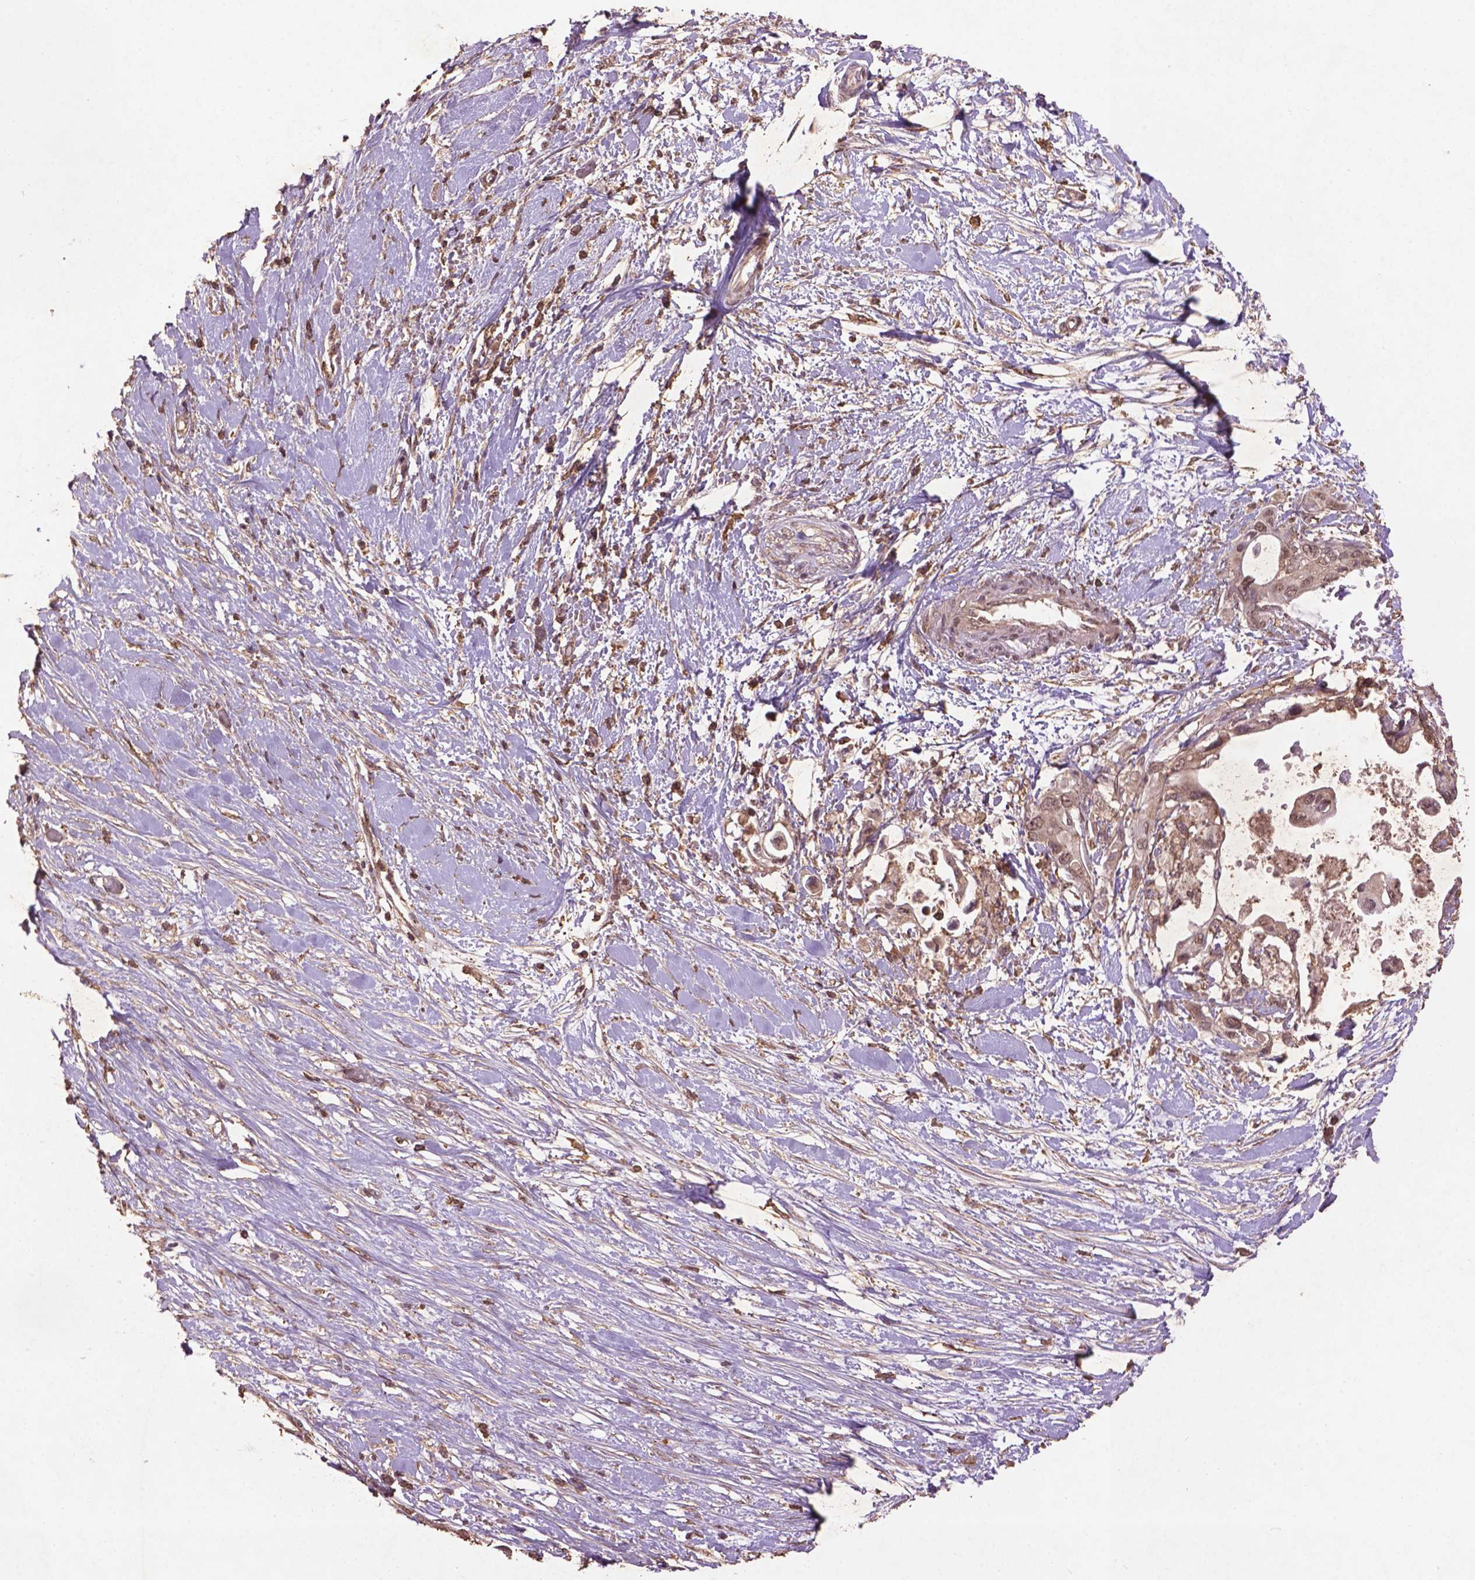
{"staining": {"intensity": "weak", "quantity": "25%-75%", "location": "cytoplasmic/membranous"}, "tissue": "pancreatic cancer", "cell_type": "Tumor cells", "image_type": "cancer", "snomed": [{"axis": "morphology", "description": "Adenocarcinoma, NOS"}, {"axis": "topography", "description": "Pancreas"}], "caption": "This is a micrograph of IHC staining of pancreatic cancer (adenocarcinoma), which shows weak positivity in the cytoplasmic/membranous of tumor cells.", "gene": "BABAM1", "patient": {"sex": "female", "age": 63}}